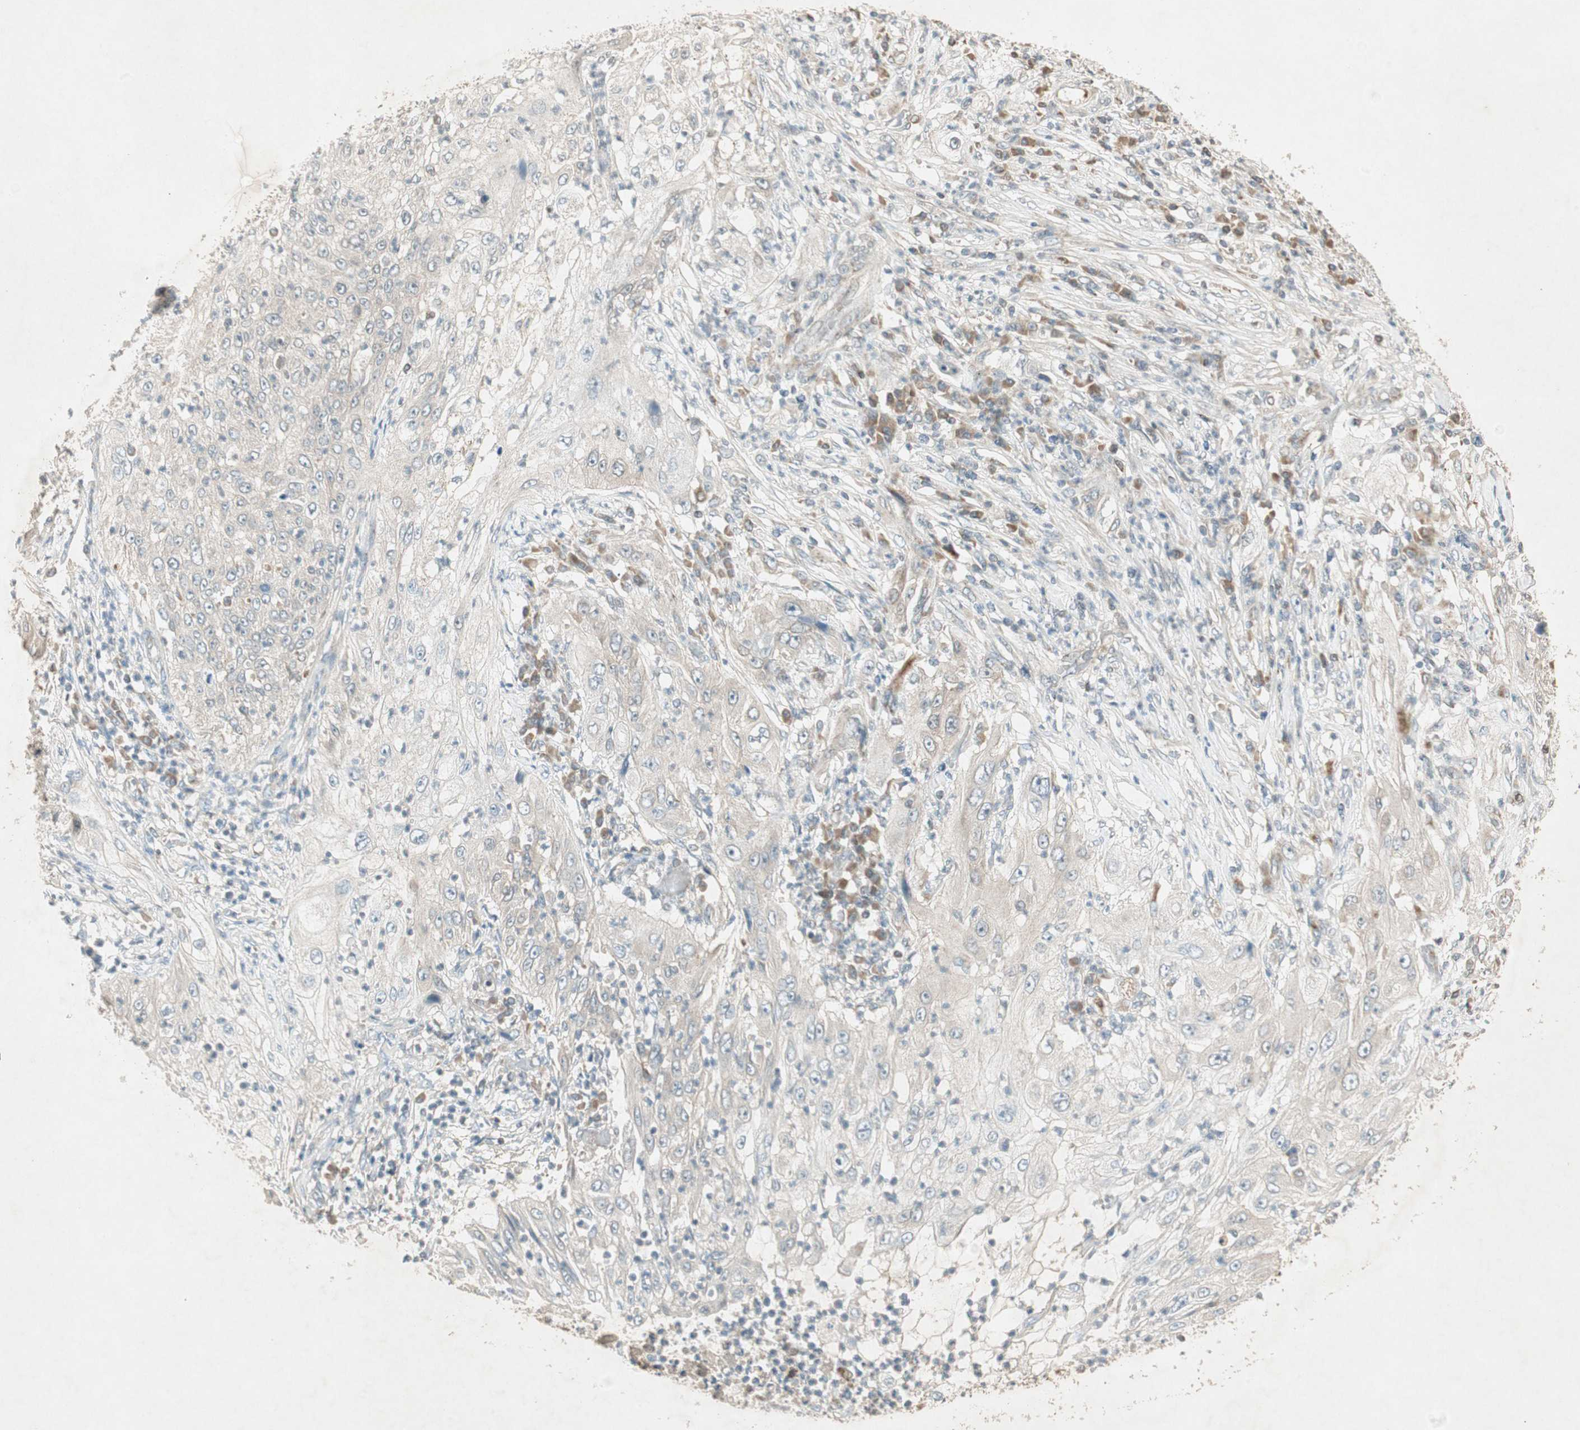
{"staining": {"intensity": "negative", "quantity": "none", "location": "none"}, "tissue": "lung cancer", "cell_type": "Tumor cells", "image_type": "cancer", "snomed": [{"axis": "morphology", "description": "Inflammation, NOS"}, {"axis": "morphology", "description": "Squamous cell carcinoma, NOS"}, {"axis": "topography", "description": "Lymph node"}, {"axis": "topography", "description": "Soft tissue"}, {"axis": "topography", "description": "Lung"}], "caption": "This is a micrograph of immunohistochemistry staining of lung cancer, which shows no expression in tumor cells.", "gene": "USP2", "patient": {"sex": "male", "age": 66}}